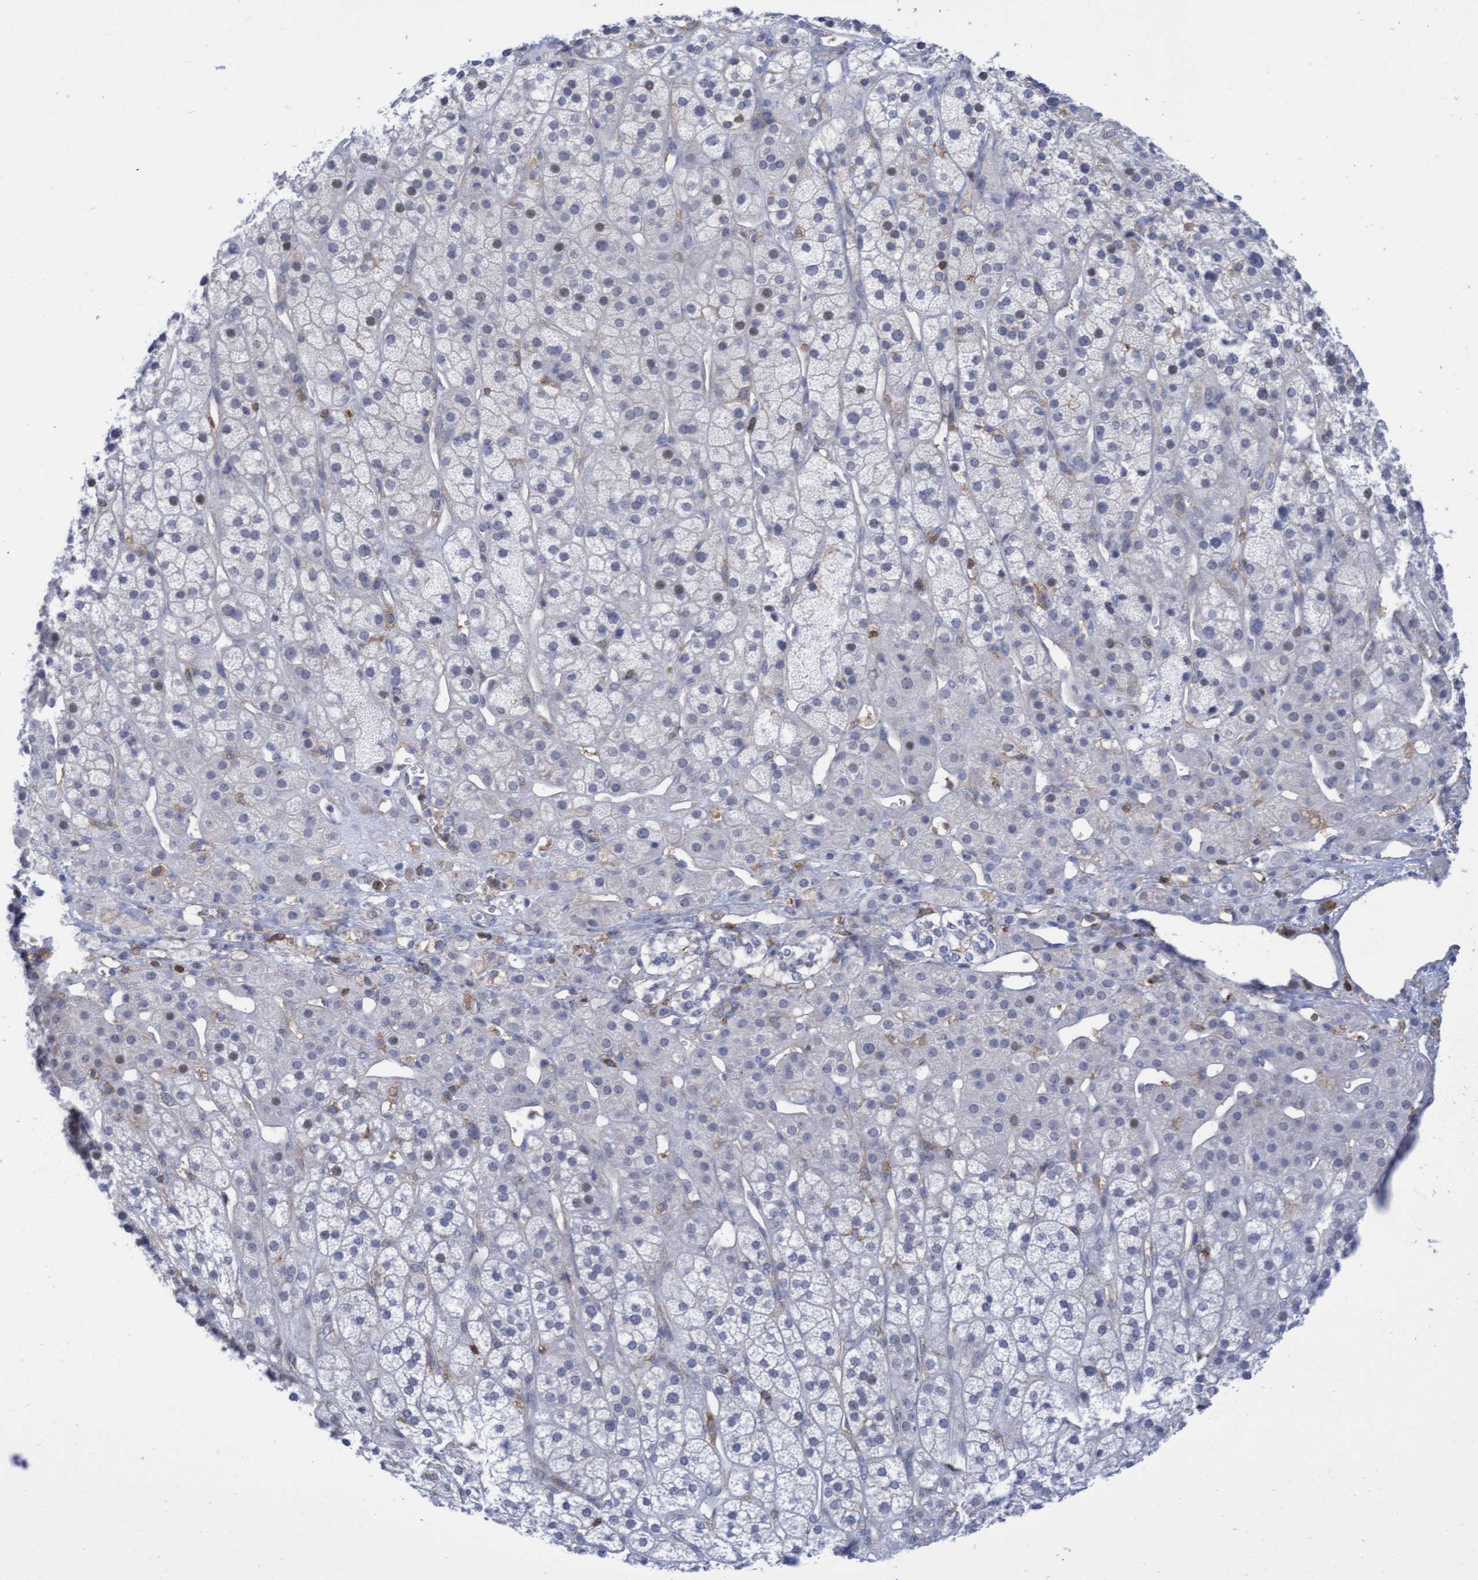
{"staining": {"intensity": "negative", "quantity": "none", "location": "none"}, "tissue": "adrenal gland", "cell_type": "Glandular cells", "image_type": "normal", "snomed": [{"axis": "morphology", "description": "Normal tissue, NOS"}, {"axis": "topography", "description": "Adrenal gland"}], "caption": "This histopathology image is of normal adrenal gland stained with immunohistochemistry (IHC) to label a protein in brown with the nuclei are counter-stained blue. There is no staining in glandular cells. (Stains: DAB (3,3'-diaminobenzidine) immunohistochemistry with hematoxylin counter stain, Microscopy: brightfield microscopy at high magnification).", "gene": "FNBP1", "patient": {"sex": "male", "age": 56}}